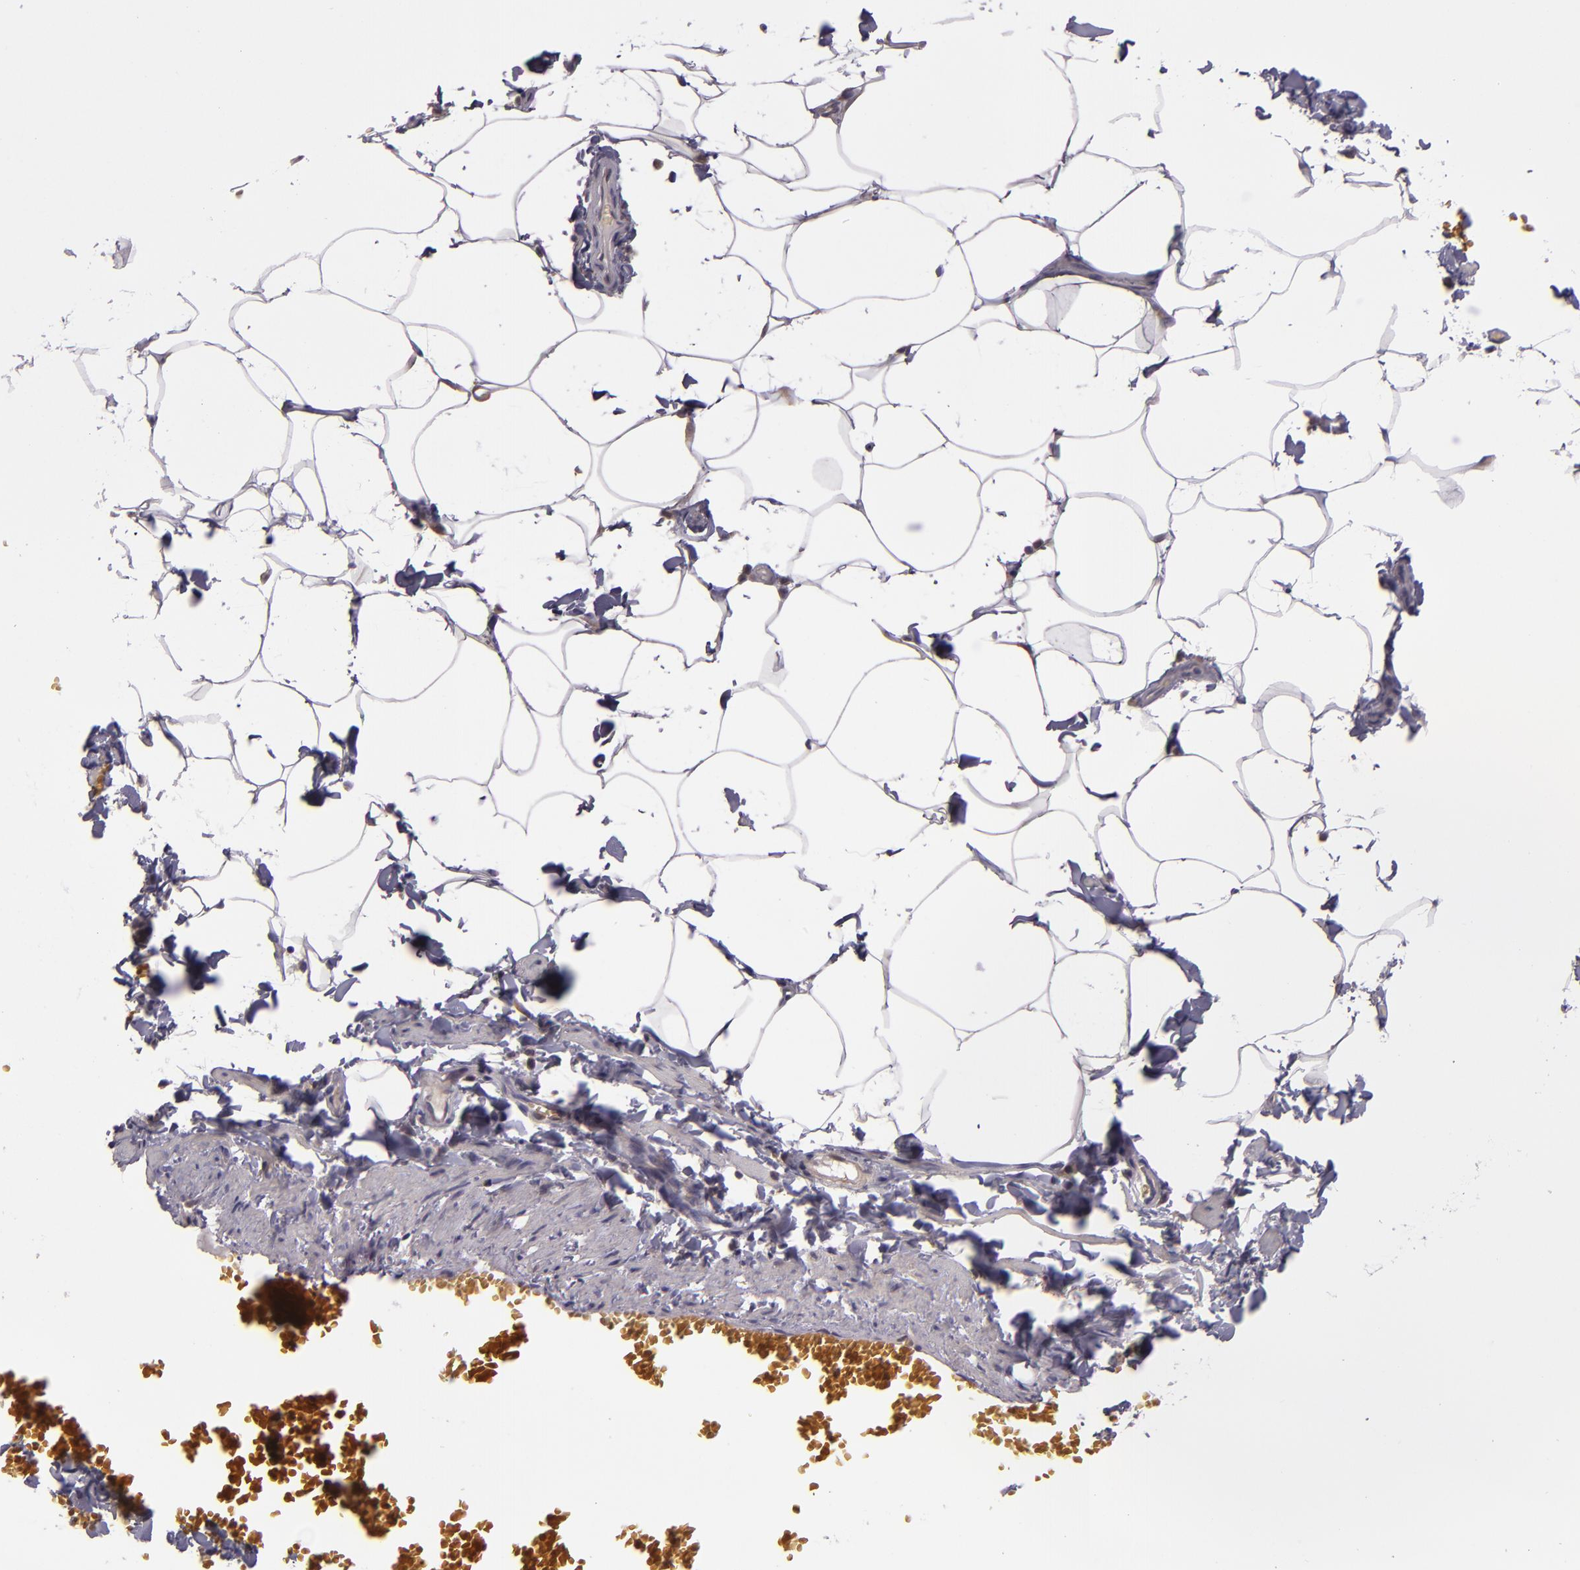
{"staining": {"intensity": "negative", "quantity": "none", "location": "none"}, "tissue": "adipose tissue", "cell_type": "Adipocytes", "image_type": "normal", "snomed": [{"axis": "morphology", "description": "Normal tissue, NOS"}, {"axis": "topography", "description": "Vascular tissue"}], "caption": "Immunohistochemistry histopathology image of unremarkable adipose tissue stained for a protein (brown), which displays no positivity in adipocytes. (DAB immunohistochemistry, high magnification).", "gene": "FHIT", "patient": {"sex": "male", "age": 41}}